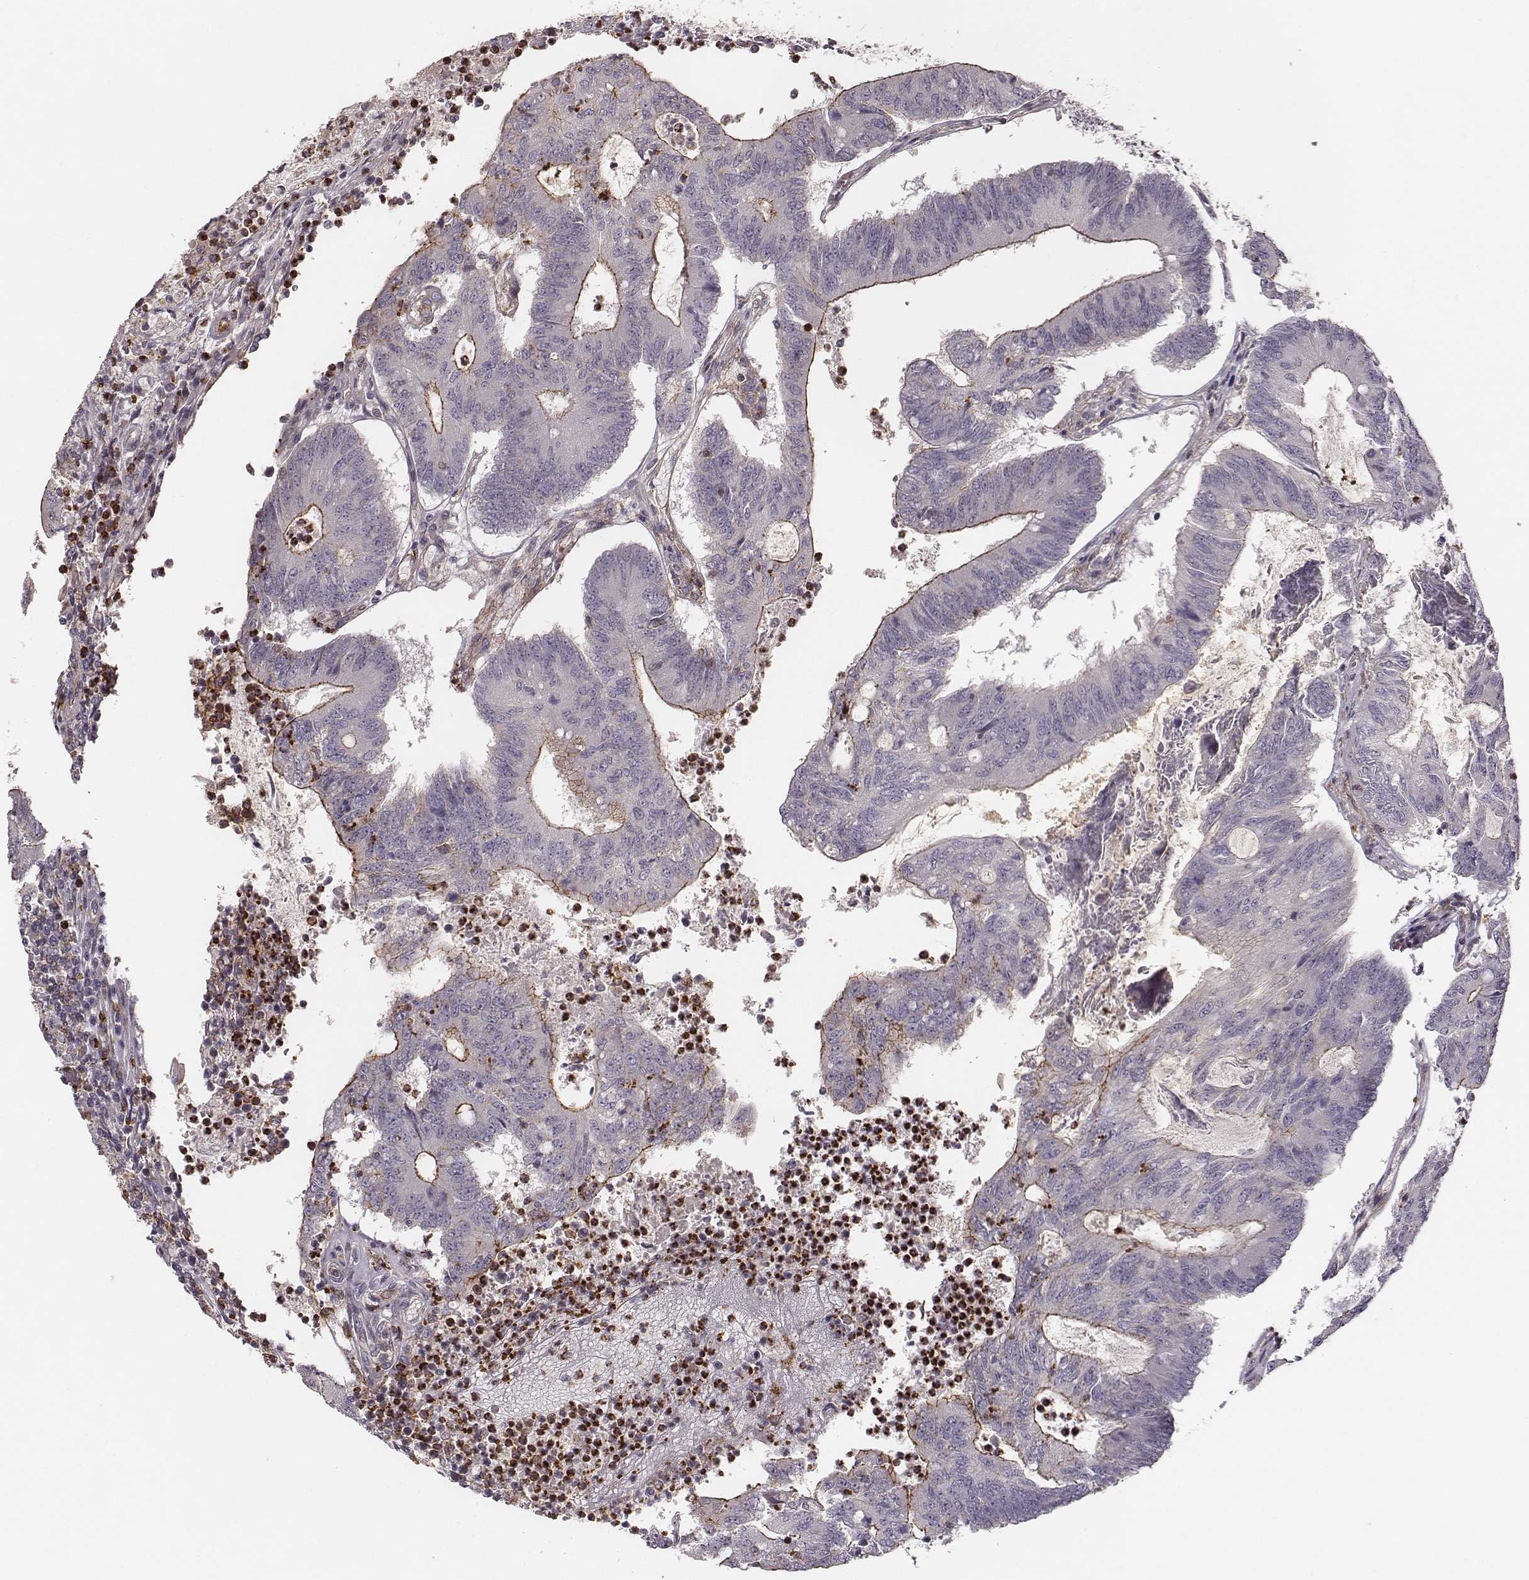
{"staining": {"intensity": "strong", "quantity": "<25%", "location": "cytoplasmic/membranous"}, "tissue": "colorectal cancer", "cell_type": "Tumor cells", "image_type": "cancer", "snomed": [{"axis": "morphology", "description": "Adenocarcinoma, NOS"}, {"axis": "topography", "description": "Colon"}], "caption": "Colorectal cancer tissue displays strong cytoplasmic/membranous staining in approximately <25% of tumor cells", "gene": "ZYX", "patient": {"sex": "female", "age": 70}}